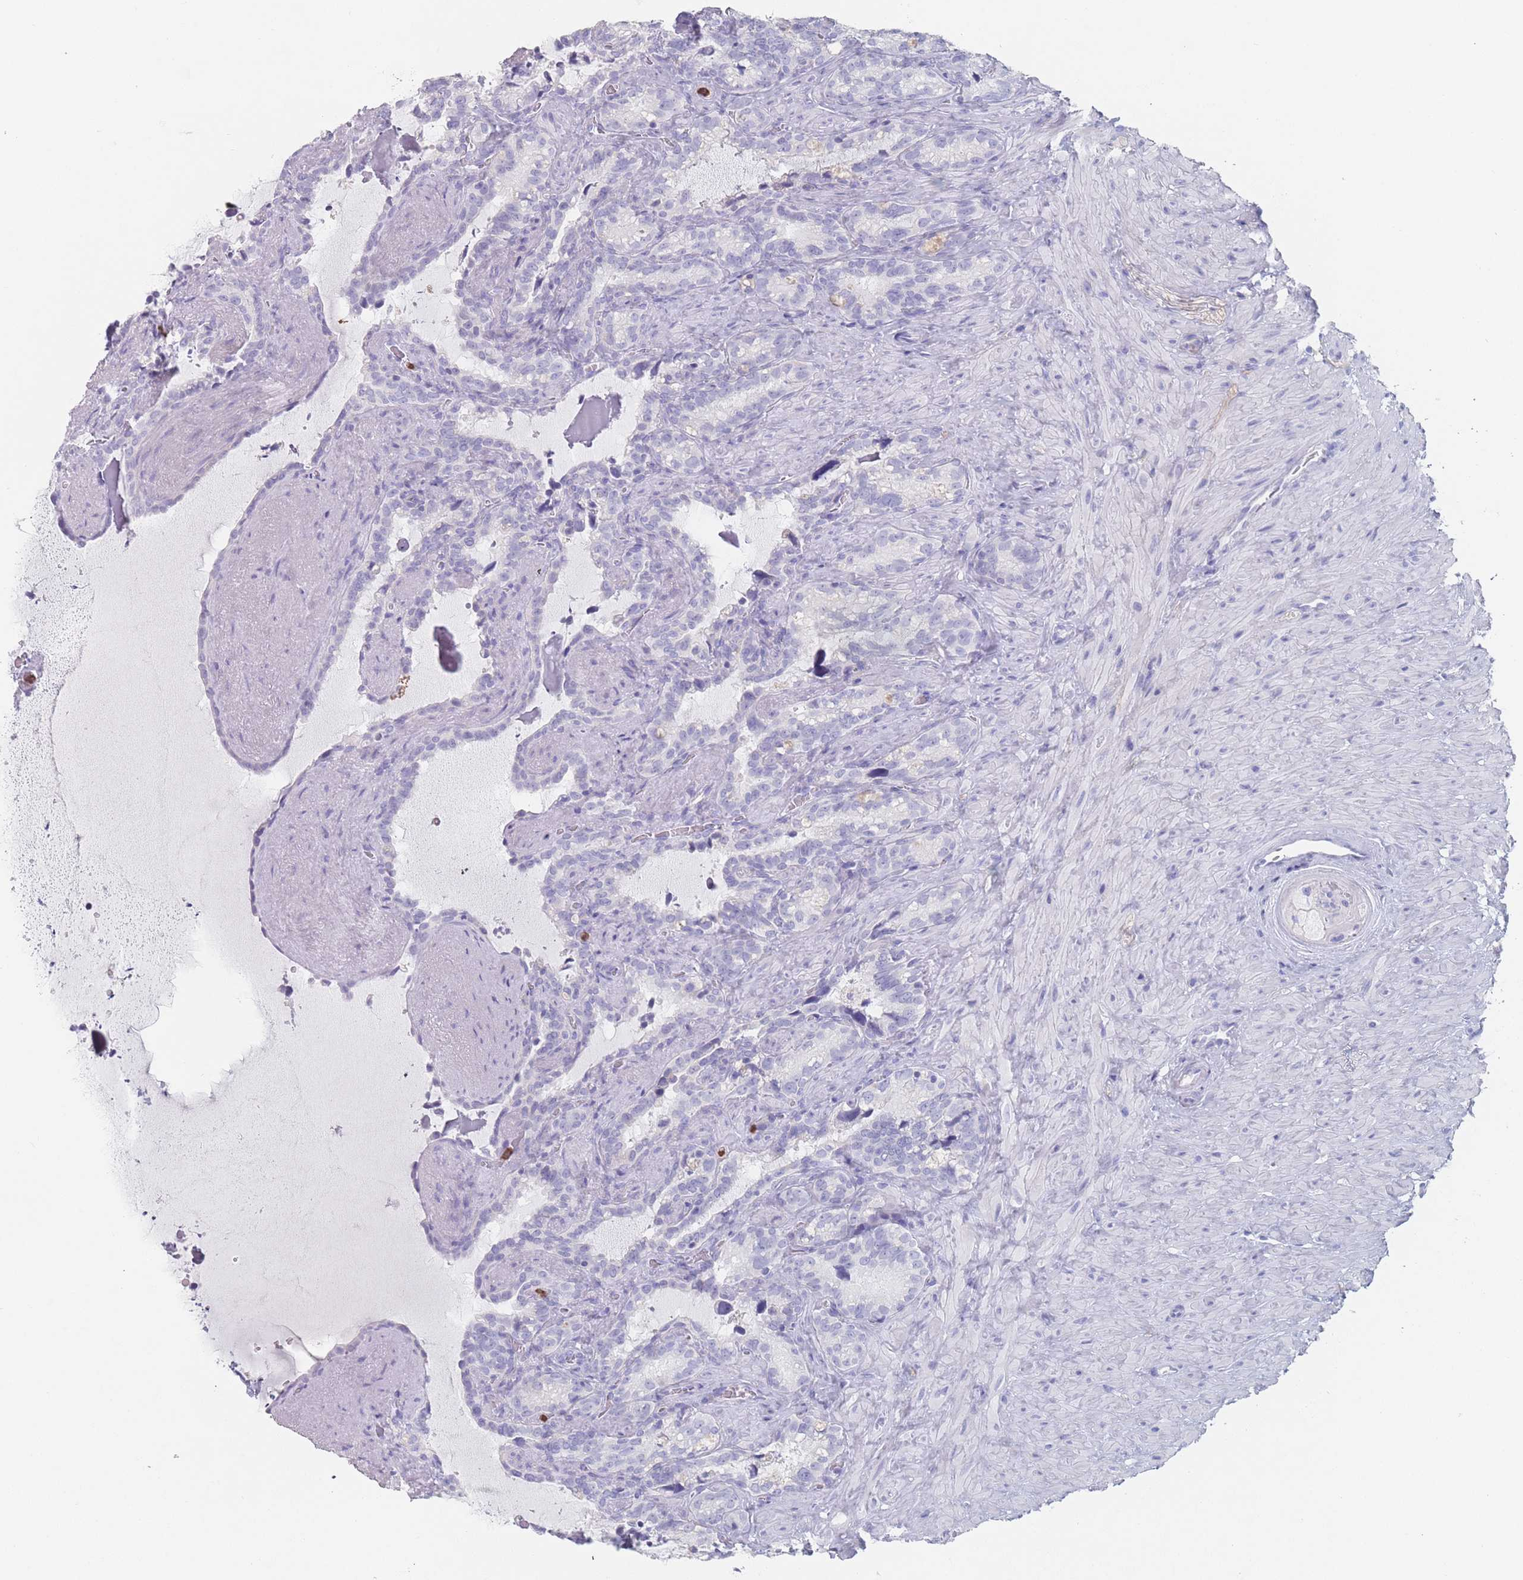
{"staining": {"intensity": "negative", "quantity": "none", "location": "none"}, "tissue": "seminal vesicle", "cell_type": "Glandular cells", "image_type": "normal", "snomed": [{"axis": "morphology", "description": "Normal tissue, NOS"}, {"axis": "topography", "description": "Prostate"}, {"axis": "topography", "description": "Seminal veicle"}], "caption": "This is an immunohistochemistry (IHC) image of unremarkable seminal vesicle. There is no expression in glandular cells.", "gene": "ATP1A3", "patient": {"sex": "male", "age": 58}}